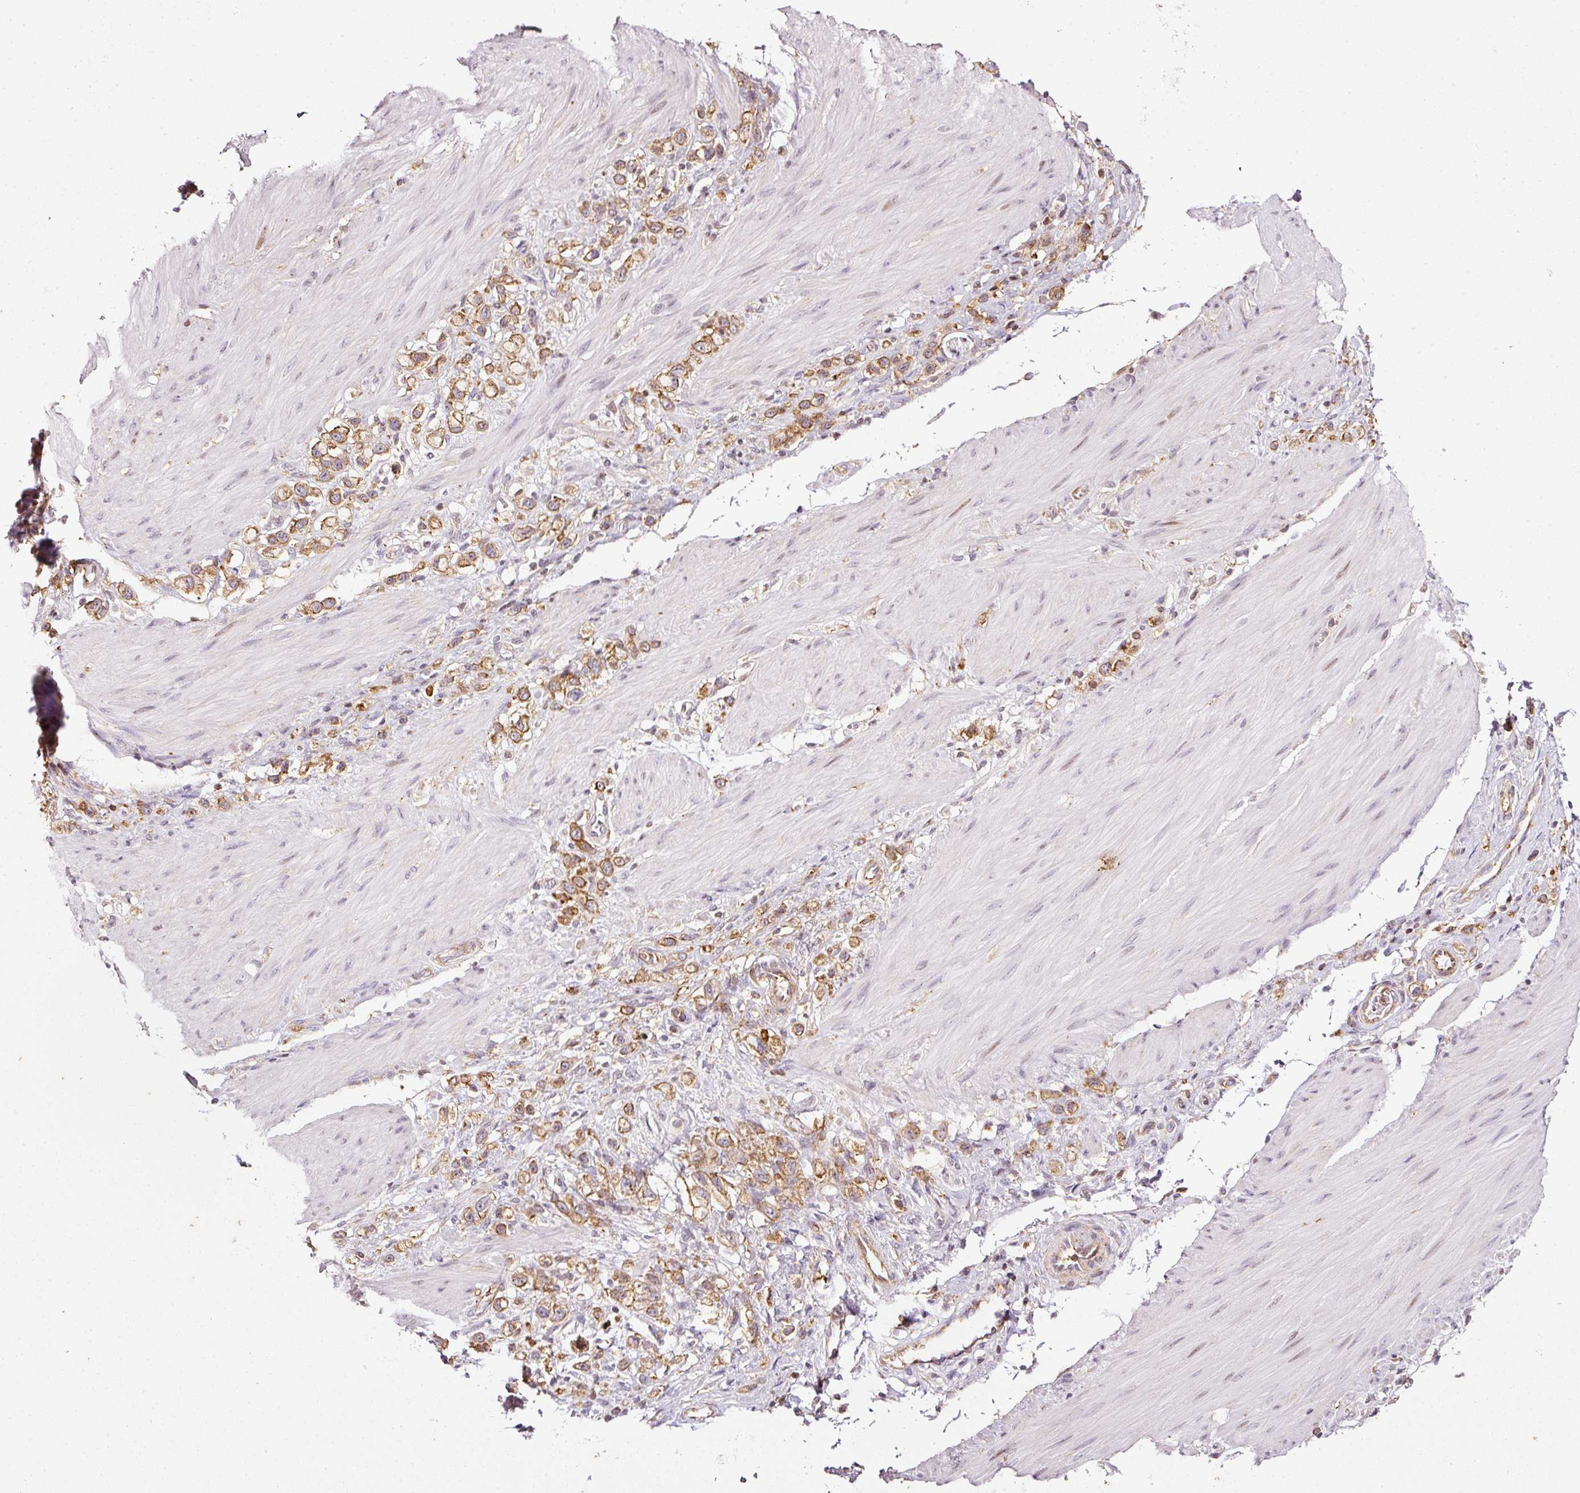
{"staining": {"intensity": "moderate", "quantity": ">75%", "location": "cytoplasmic/membranous"}, "tissue": "stomach cancer", "cell_type": "Tumor cells", "image_type": "cancer", "snomed": [{"axis": "morphology", "description": "Adenocarcinoma, NOS"}, {"axis": "topography", "description": "Stomach"}], "caption": "Protein analysis of stomach cancer (adenocarcinoma) tissue reveals moderate cytoplasmic/membranous expression in approximately >75% of tumor cells.", "gene": "SCNM1", "patient": {"sex": "female", "age": 65}}